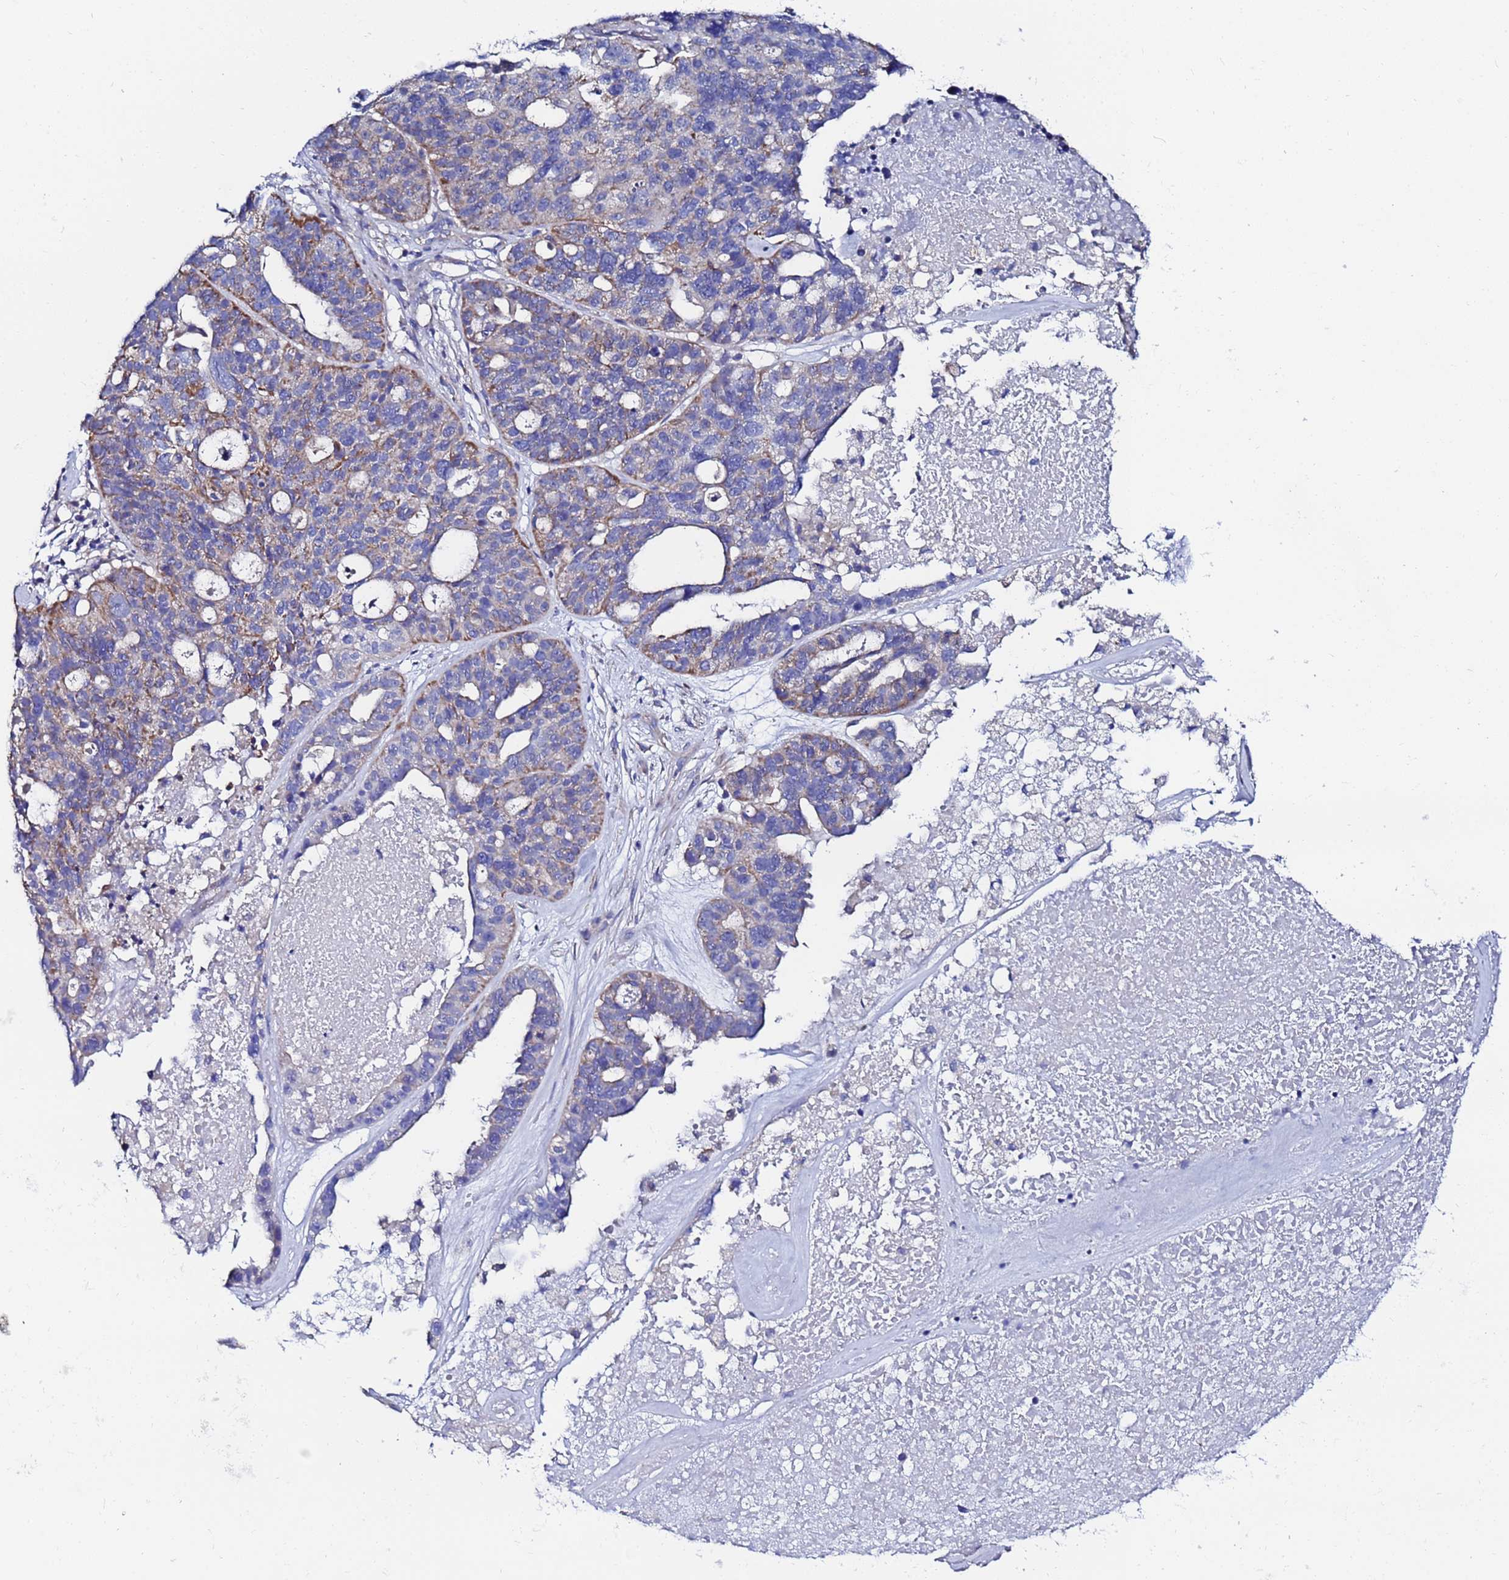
{"staining": {"intensity": "moderate", "quantity": "<25%", "location": "cytoplasmic/membranous"}, "tissue": "ovarian cancer", "cell_type": "Tumor cells", "image_type": "cancer", "snomed": [{"axis": "morphology", "description": "Cystadenocarcinoma, serous, NOS"}, {"axis": "topography", "description": "Ovary"}], "caption": "This micrograph exhibits immunohistochemistry staining of human ovarian serous cystadenocarcinoma, with low moderate cytoplasmic/membranous expression in approximately <25% of tumor cells.", "gene": "FAHD2A", "patient": {"sex": "female", "age": 59}}